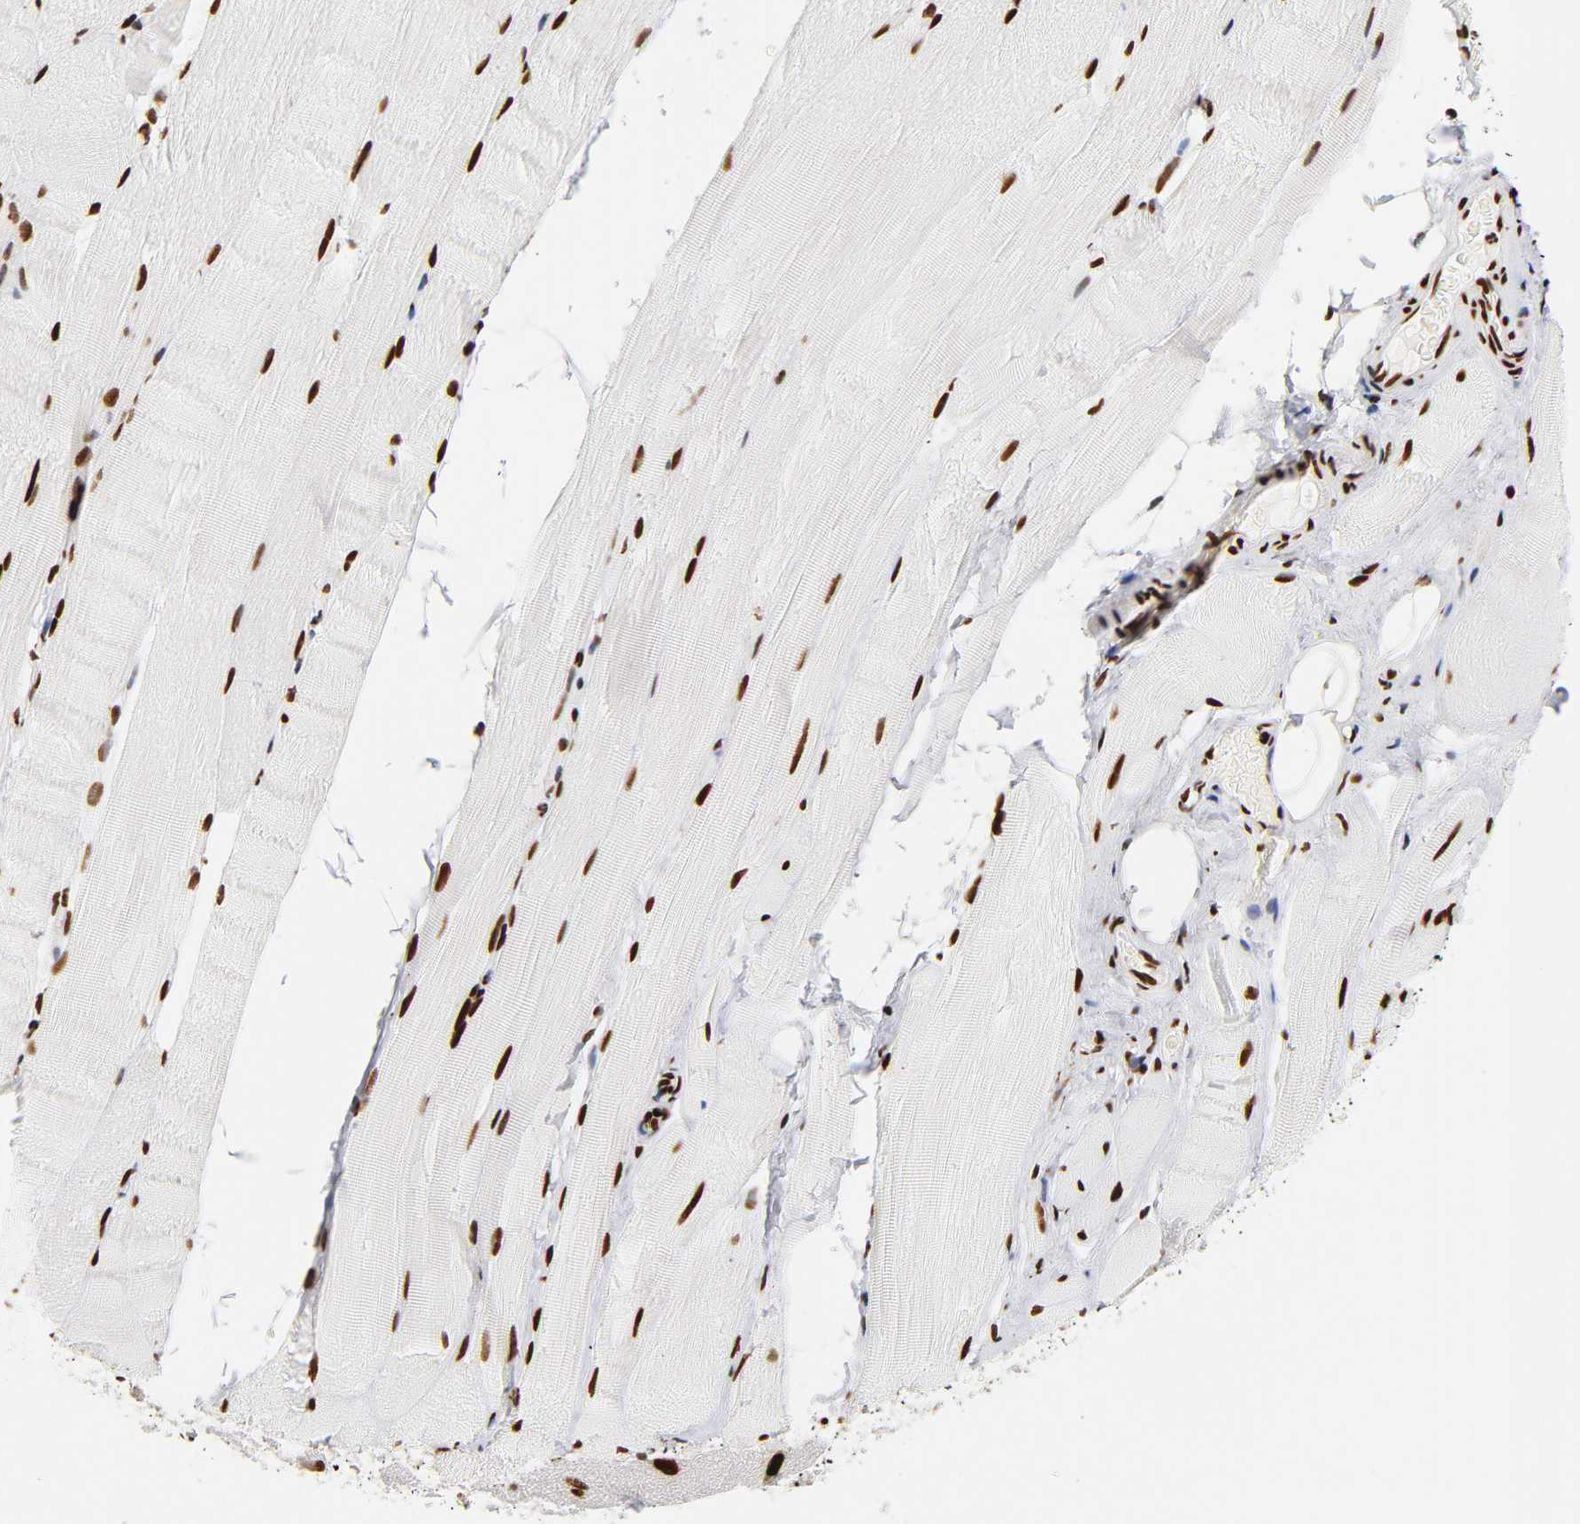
{"staining": {"intensity": "strong", "quantity": ">75%", "location": "nuclear"}, "tissue": "skeletal muscle", "cell_type": "Myocytes", "image_type": "normal", "snomed": [{"axis": "morphology", "description": "Normal tissue, NOS"}, {"axis": "topography", "description": "Skeletal muscle"}, {"axis": "topography", "description": "Parathyroid gland"}], "caption": "Strong nuclear protein expression is appreciated in about >75% of myocytes in skeletal muscle. (DAB (3,3'-diaminobenzidine) IHC, brown staining for protein, blue staining for nuclei).", "gene": "XRCC6", "patient": {"sex": "female", "age": 37}}